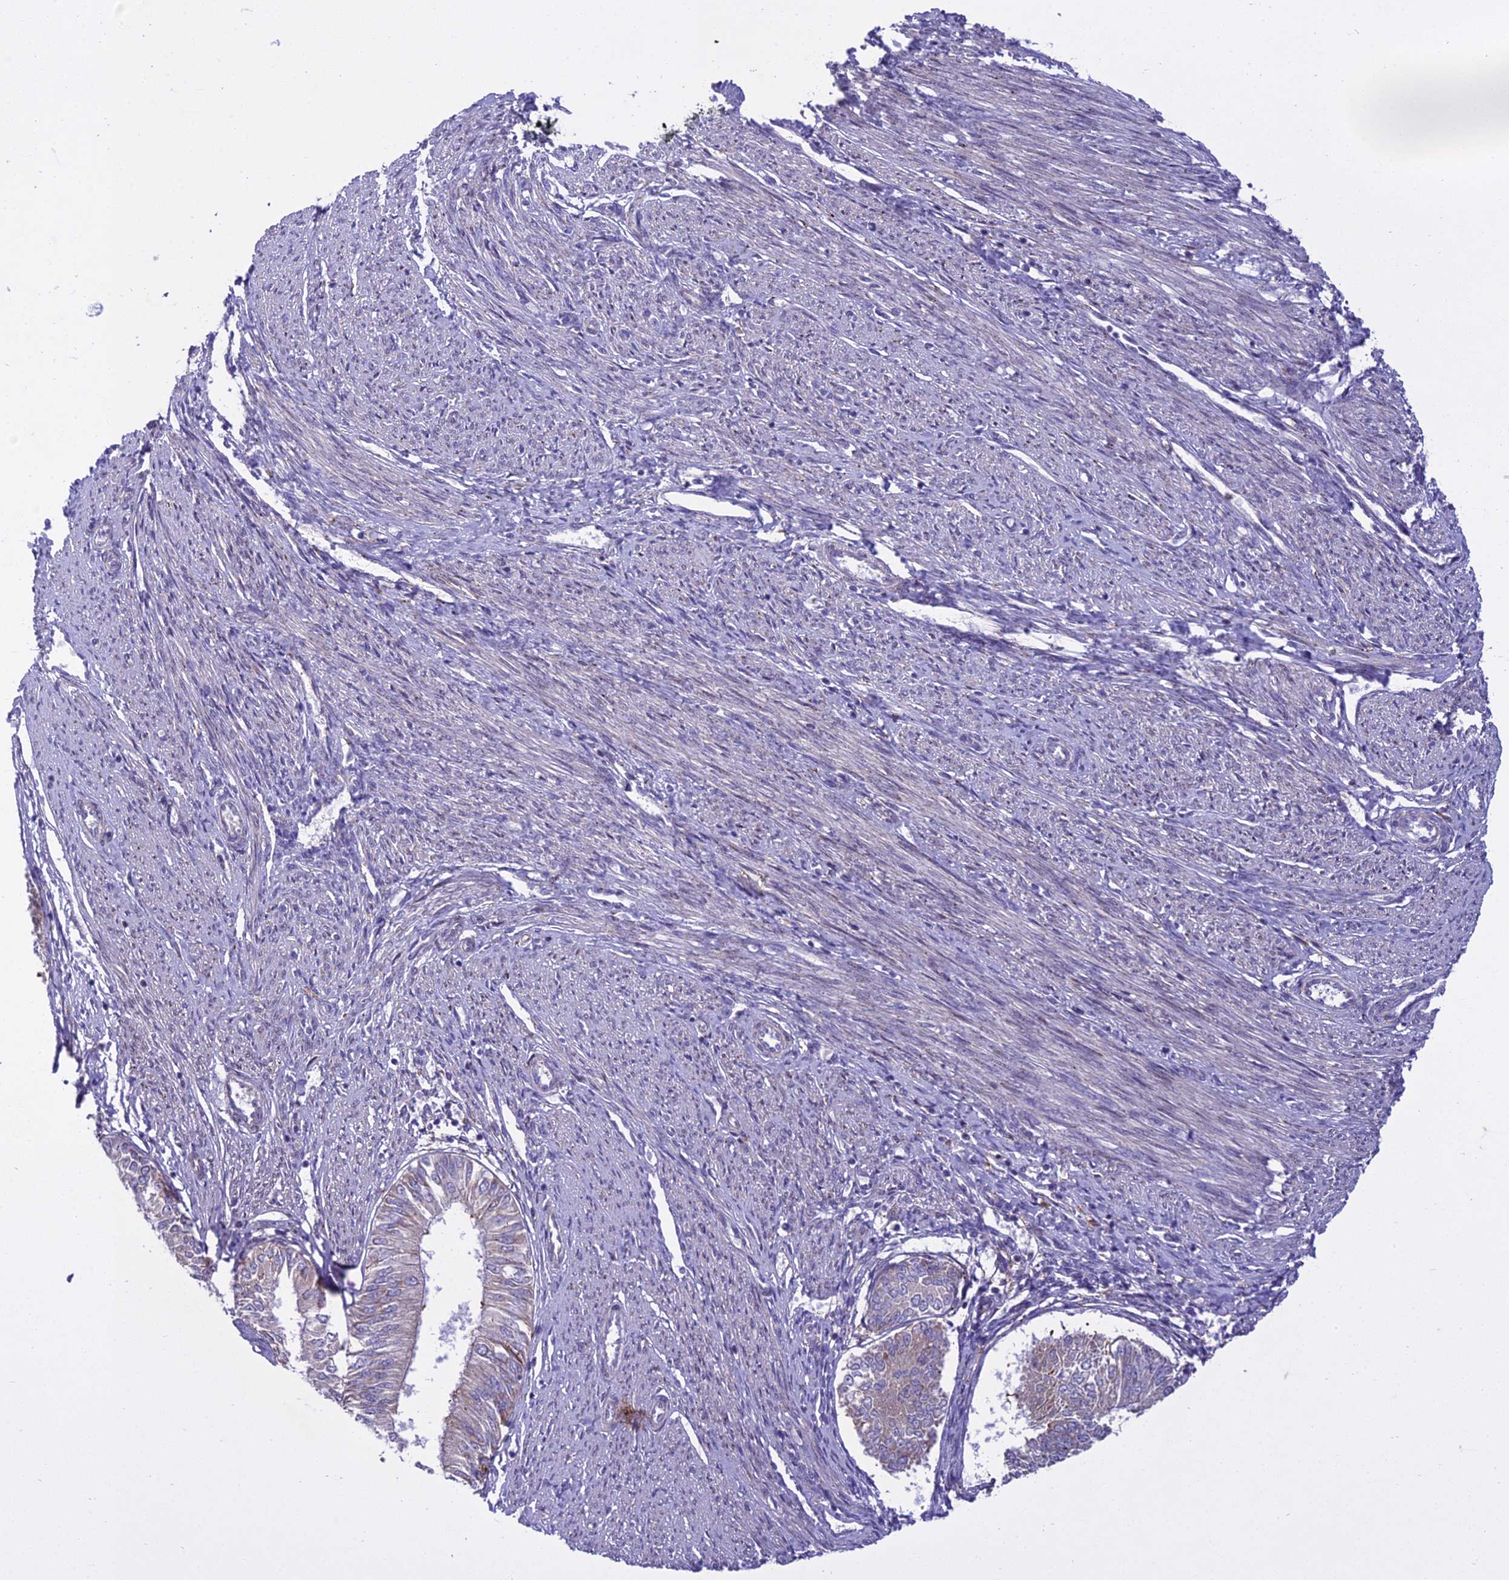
{"staining": {"intensity": "weak", "quantity": "<25%", "location": "cytoplasmic/membranous"}, "tissue": "endometrial cancer", "cell_type": "Tumor cells", "image_type": "cancer", "snomed": [{"axis": "morphology", "description": "Adenocarcinoma, NOS"}, {"axis": "topography", "description": "Endometrium"}], "caption": "Endometrial cancer stained for a protein using immunohistochemistry (IHC) reveals no expression tumor cells.", "gene": "NEURL2", "patient": {"sex": "female", "age": 58}}